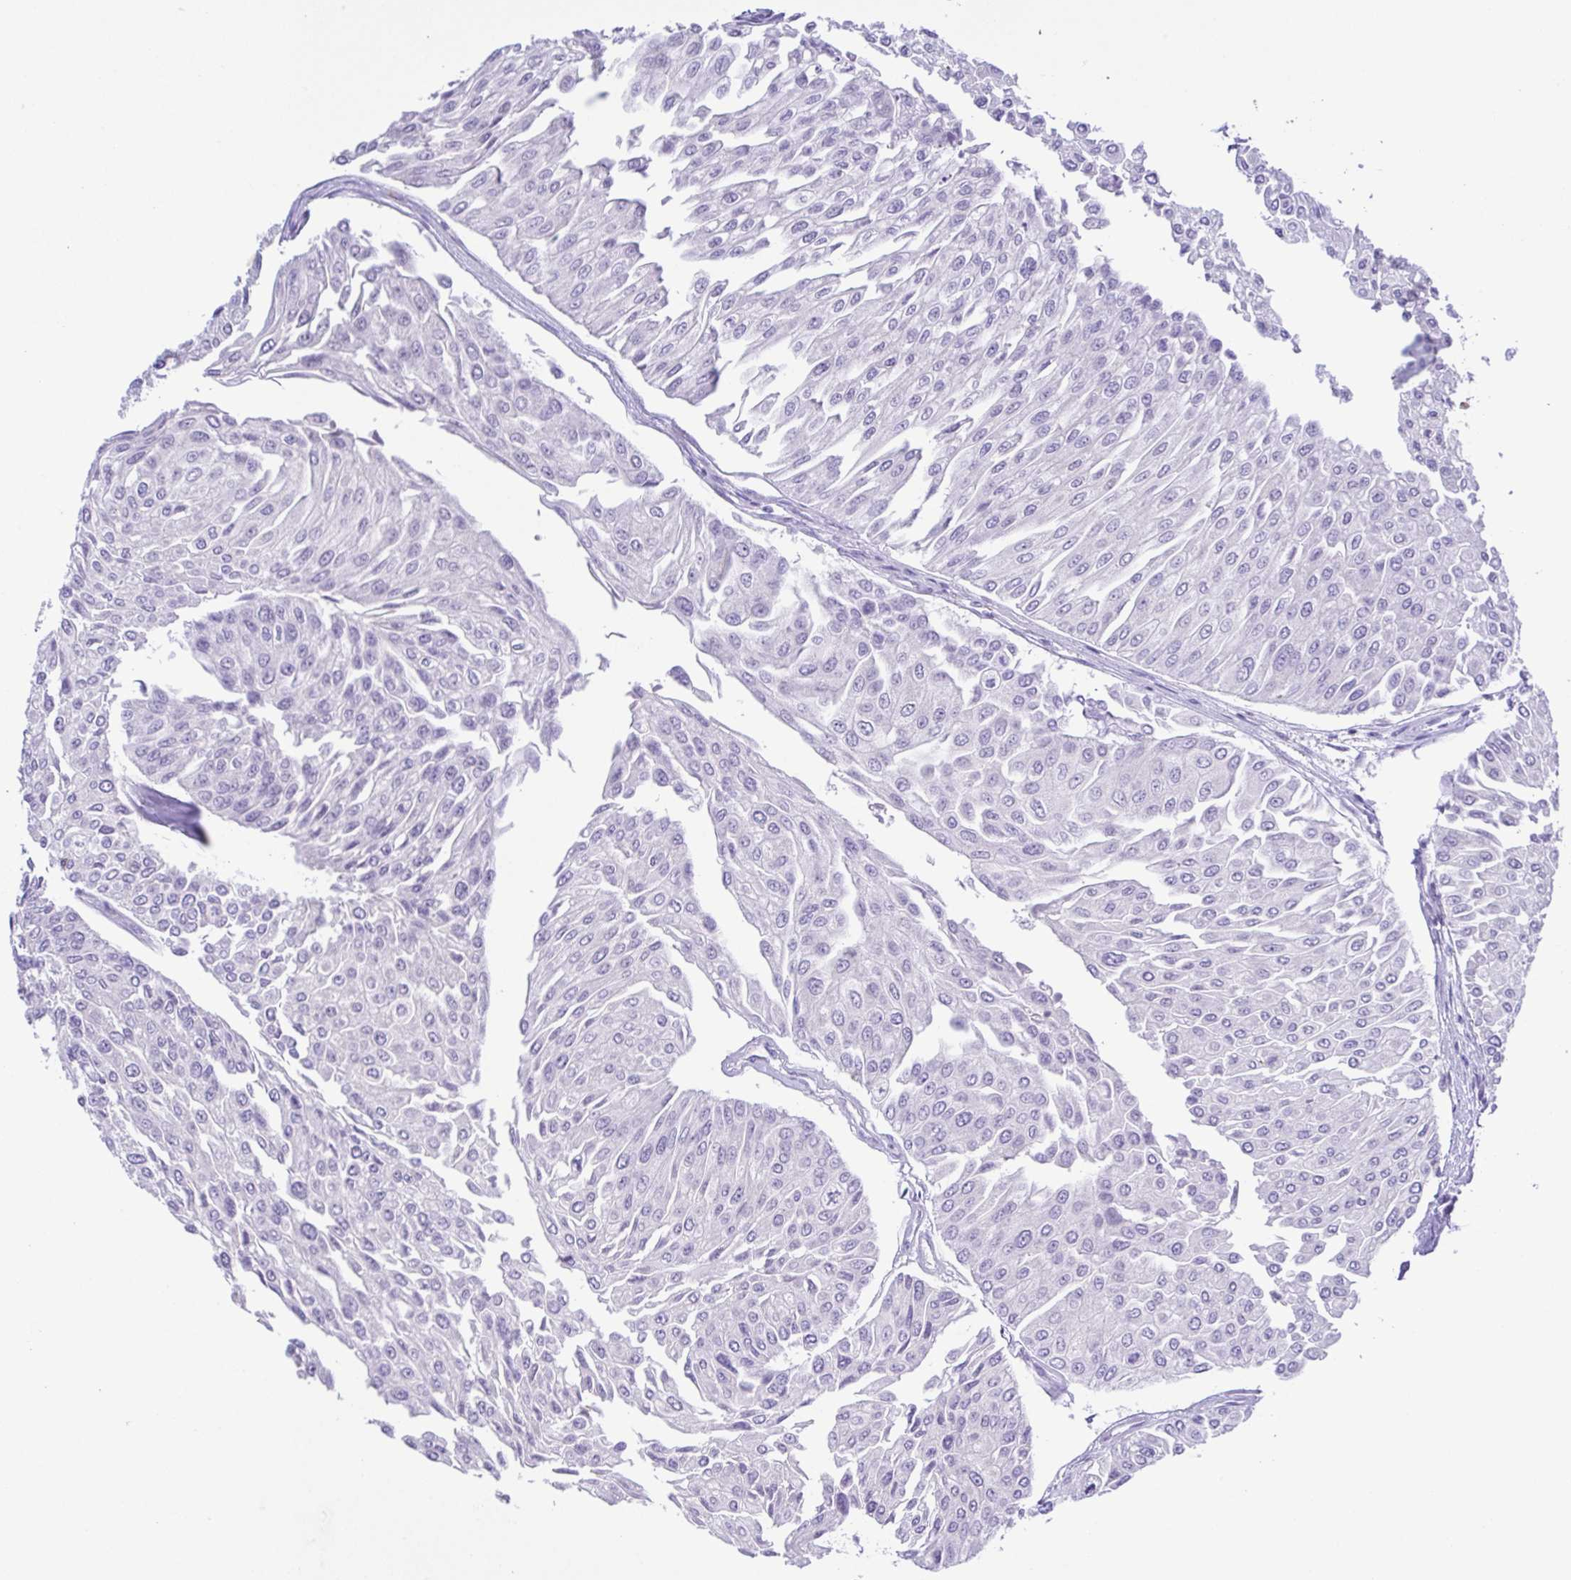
{"staining": {"intensity": "negative", "quantity": "none", "location": "none"}, "tissue": "urothelial cancer", "cell_type": "Tumor cells", "image_type": "cancer", "snomed": [{"axis": "morphology", "description": "Urothelial carcinoma, NOS"}, {"axis": "topography", "description": "Urinary bladder"}], "caption": "IHC histopathology image of neoplastic tissue: human transitional cell carcinoma stained with DAB displays no significant protein positivity in tumor cells.", "gene": "PGLYRP1", "patient": {"sex": "male", "age": 67}}